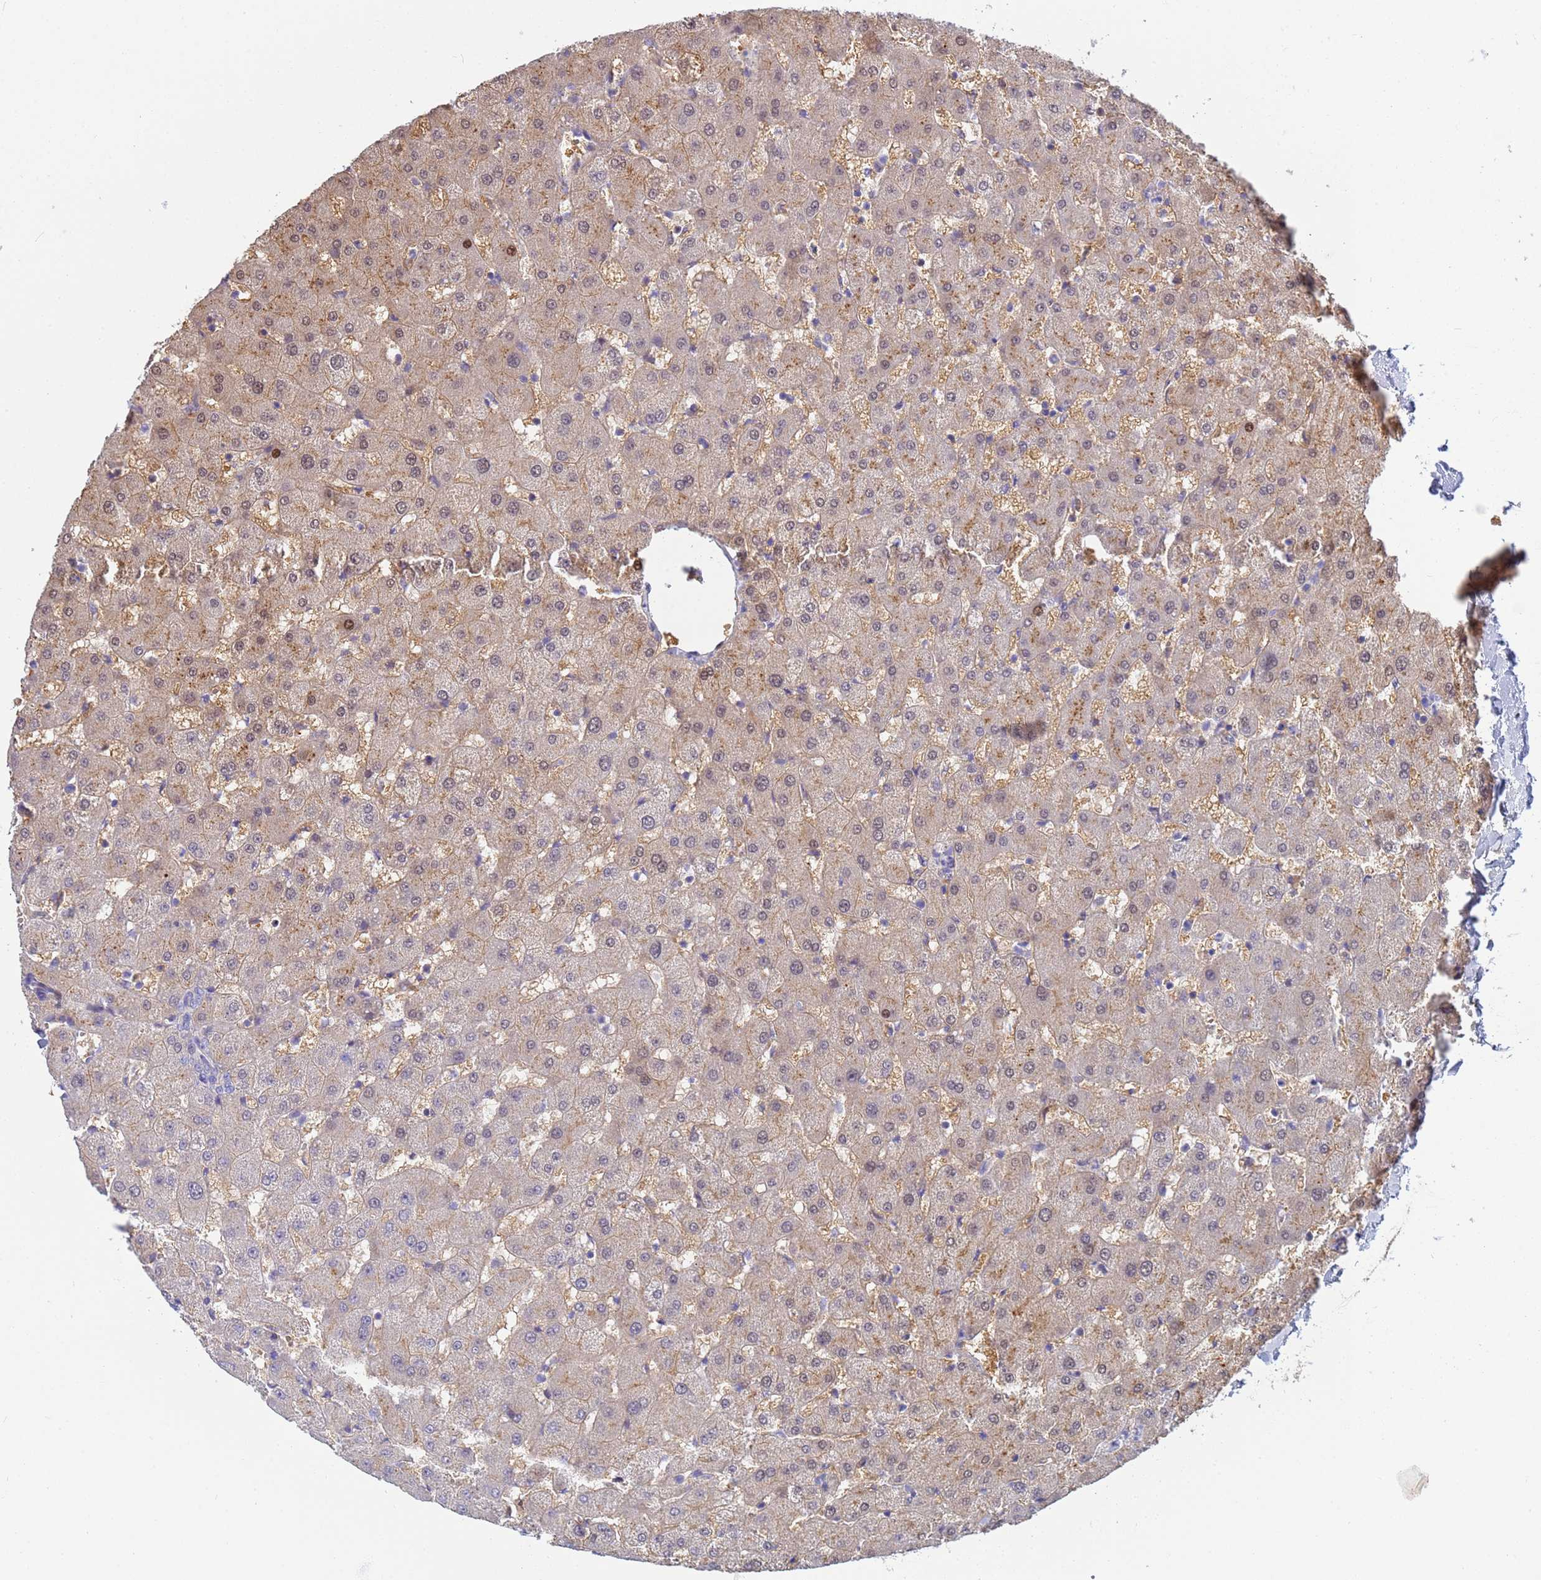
{"staining": {"intensity": "negative", "quantity": "none", "location": "none"}, "tissue": "liver", "cell_type": "Cholangiocytes", "image_type": "normal", "snomed": [{"axis": "morphology", "description": "Normal tissue, NOS"}, {"axis": "topography", "description": "Liver"}], "caption": "The histopathology image reveals no significant expression in cholangiocytes of liver.", "gene": "PPP6R1", "patient": {"sex": "female", "age": 63}}